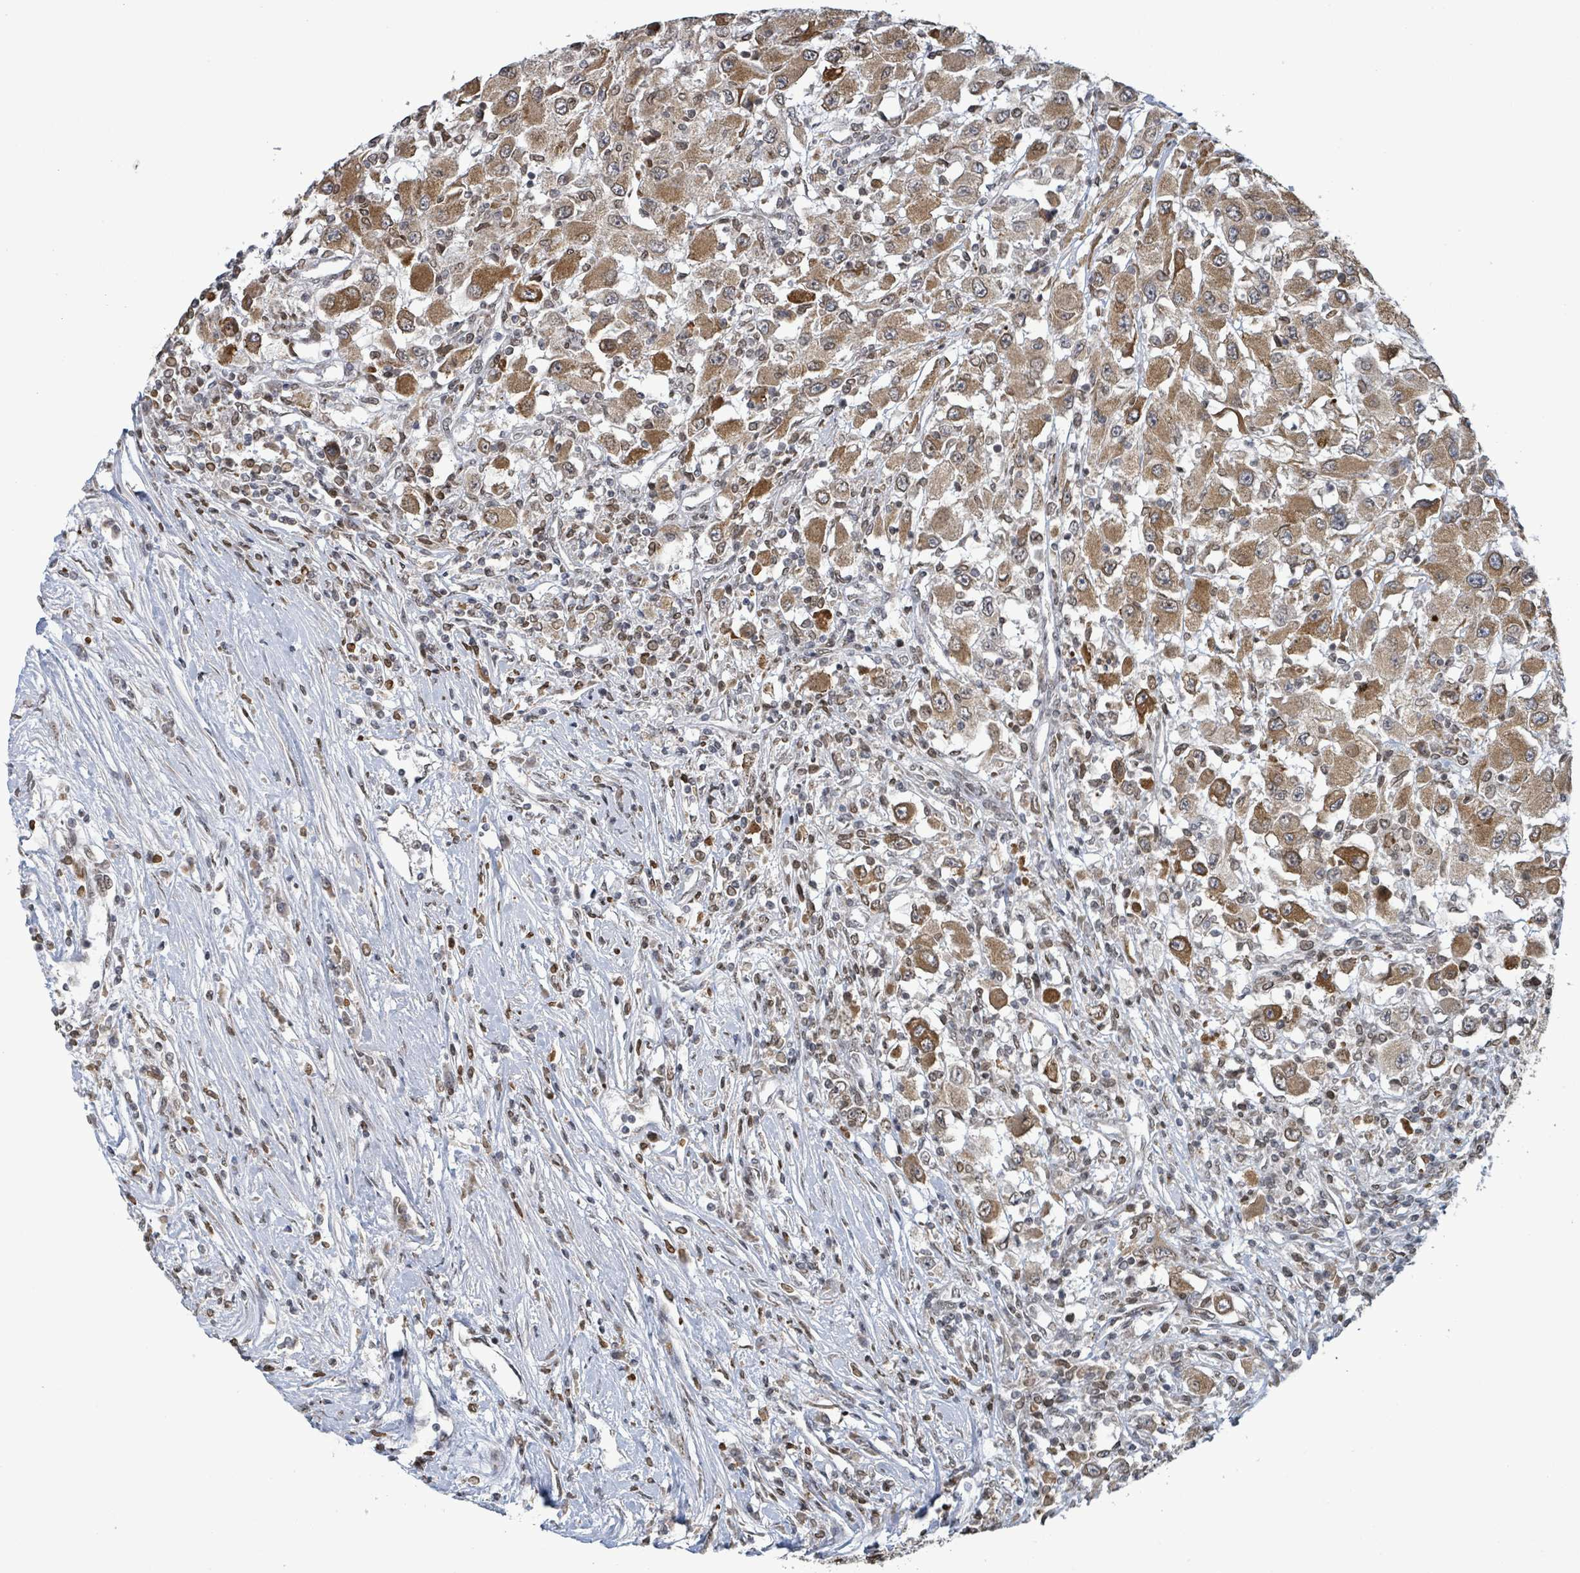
{"staining": {"intensity": "moderate", "quantity": ">75%", "location": "cytoplasmic/membranous"}, "tissue": "renal cancer", "cell_type": "Tumor cells", "image_type": "cancer", "snomed": [{"axis": "morphology", "description": "Adenocarcinoma, NOS"}, {"axis": "topography", "description": "Kidney"}], "caption": "The image demonstrates a brown stain indicating the presence of a protein in the cytoplasmic/membranous of tumor cells in renal adenocarcinoma.", "gene": "SBF2", "patient": {"sex": "female", "age": 67}}